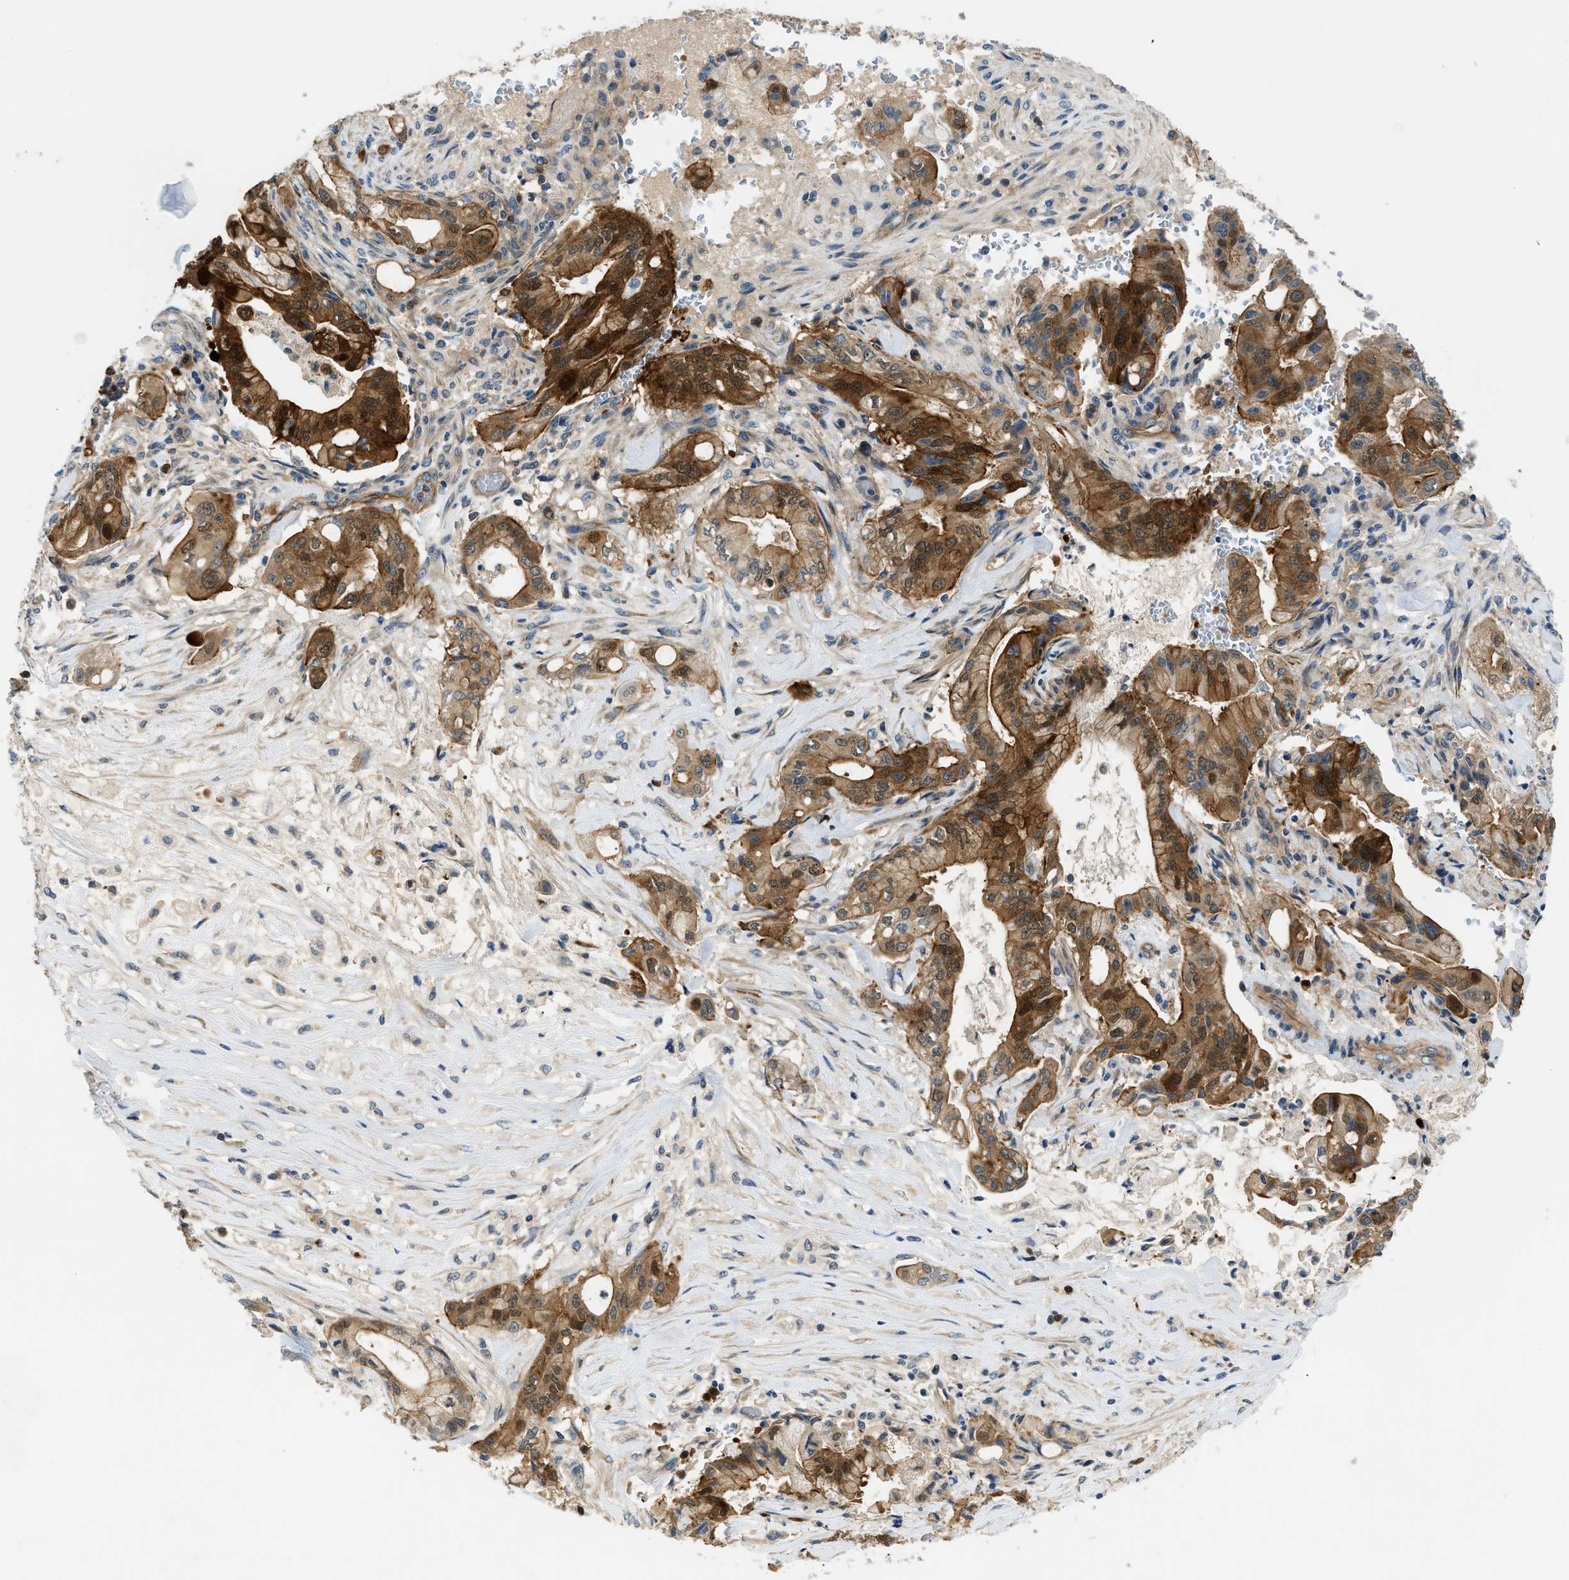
{"staining": {"intensity": "moderate", "quantity": ">75%", "location": "cytoplasmic/membranous,nuclear"}, "tissue": "pancreatic cancer", "cell_type": "Tumor cells", "image_type": "cancer", "snomed": [{"axis": "morphology", "description": "Adenocarcinoma, NOS"}, {"axis": "topography", "description": "Pancreas"}], "caption": "Immunohistochemistry (IHC) image of neoplastic tissue: adenocarcinoma (pancreatic) stained using immunohistochemistry demonstrates medium levels of moderate protein expression localized specifically in the cytoplasmic/membranous and nuclear of tumor cells, appearing as a cytoplasmic/membranous and nuclear brown color.", "gene": "TRAK2", "patient": {"sex": "female", "age": 73}}